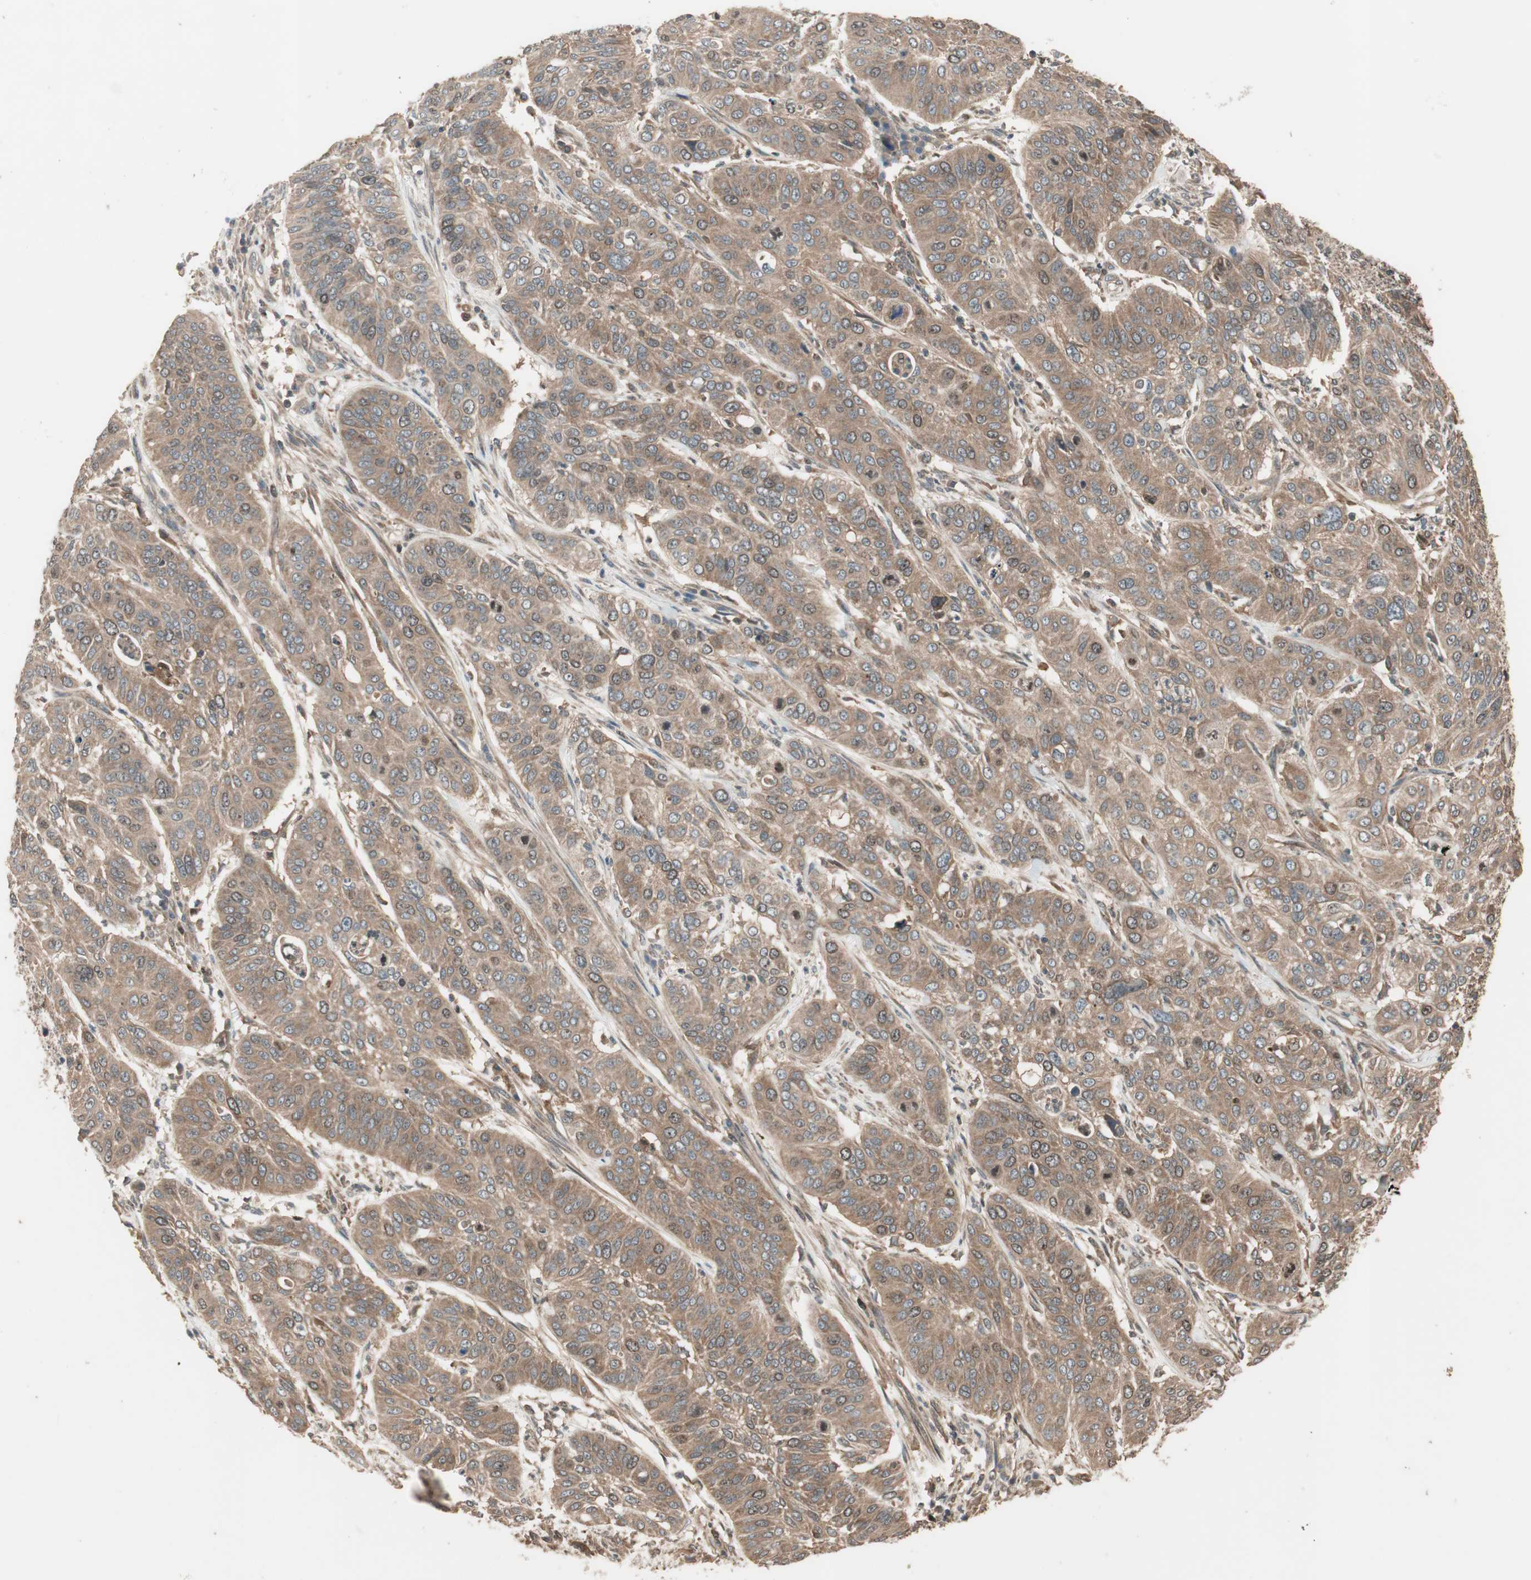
{"staining": {"intensity": "weak", "quantity": ">75%", "location": "cytoplasmic/membranous"}, "tissue": "cervical cancer", "cell_type": "Tumor cells", "image_type": "cancer", "snomed": [{"axis": "morphology", "description": "Squamous cell carcinoma, NOS"}, {"axis": "topography", "description": "Cervix"}], "caption": "Weak cytoplasmic/membranous staining is identified in approximately >75% of tumor cells in cervical cancer.", "gene": "ATP6AP2", "patient": {"sex": "female", "age": 39}}